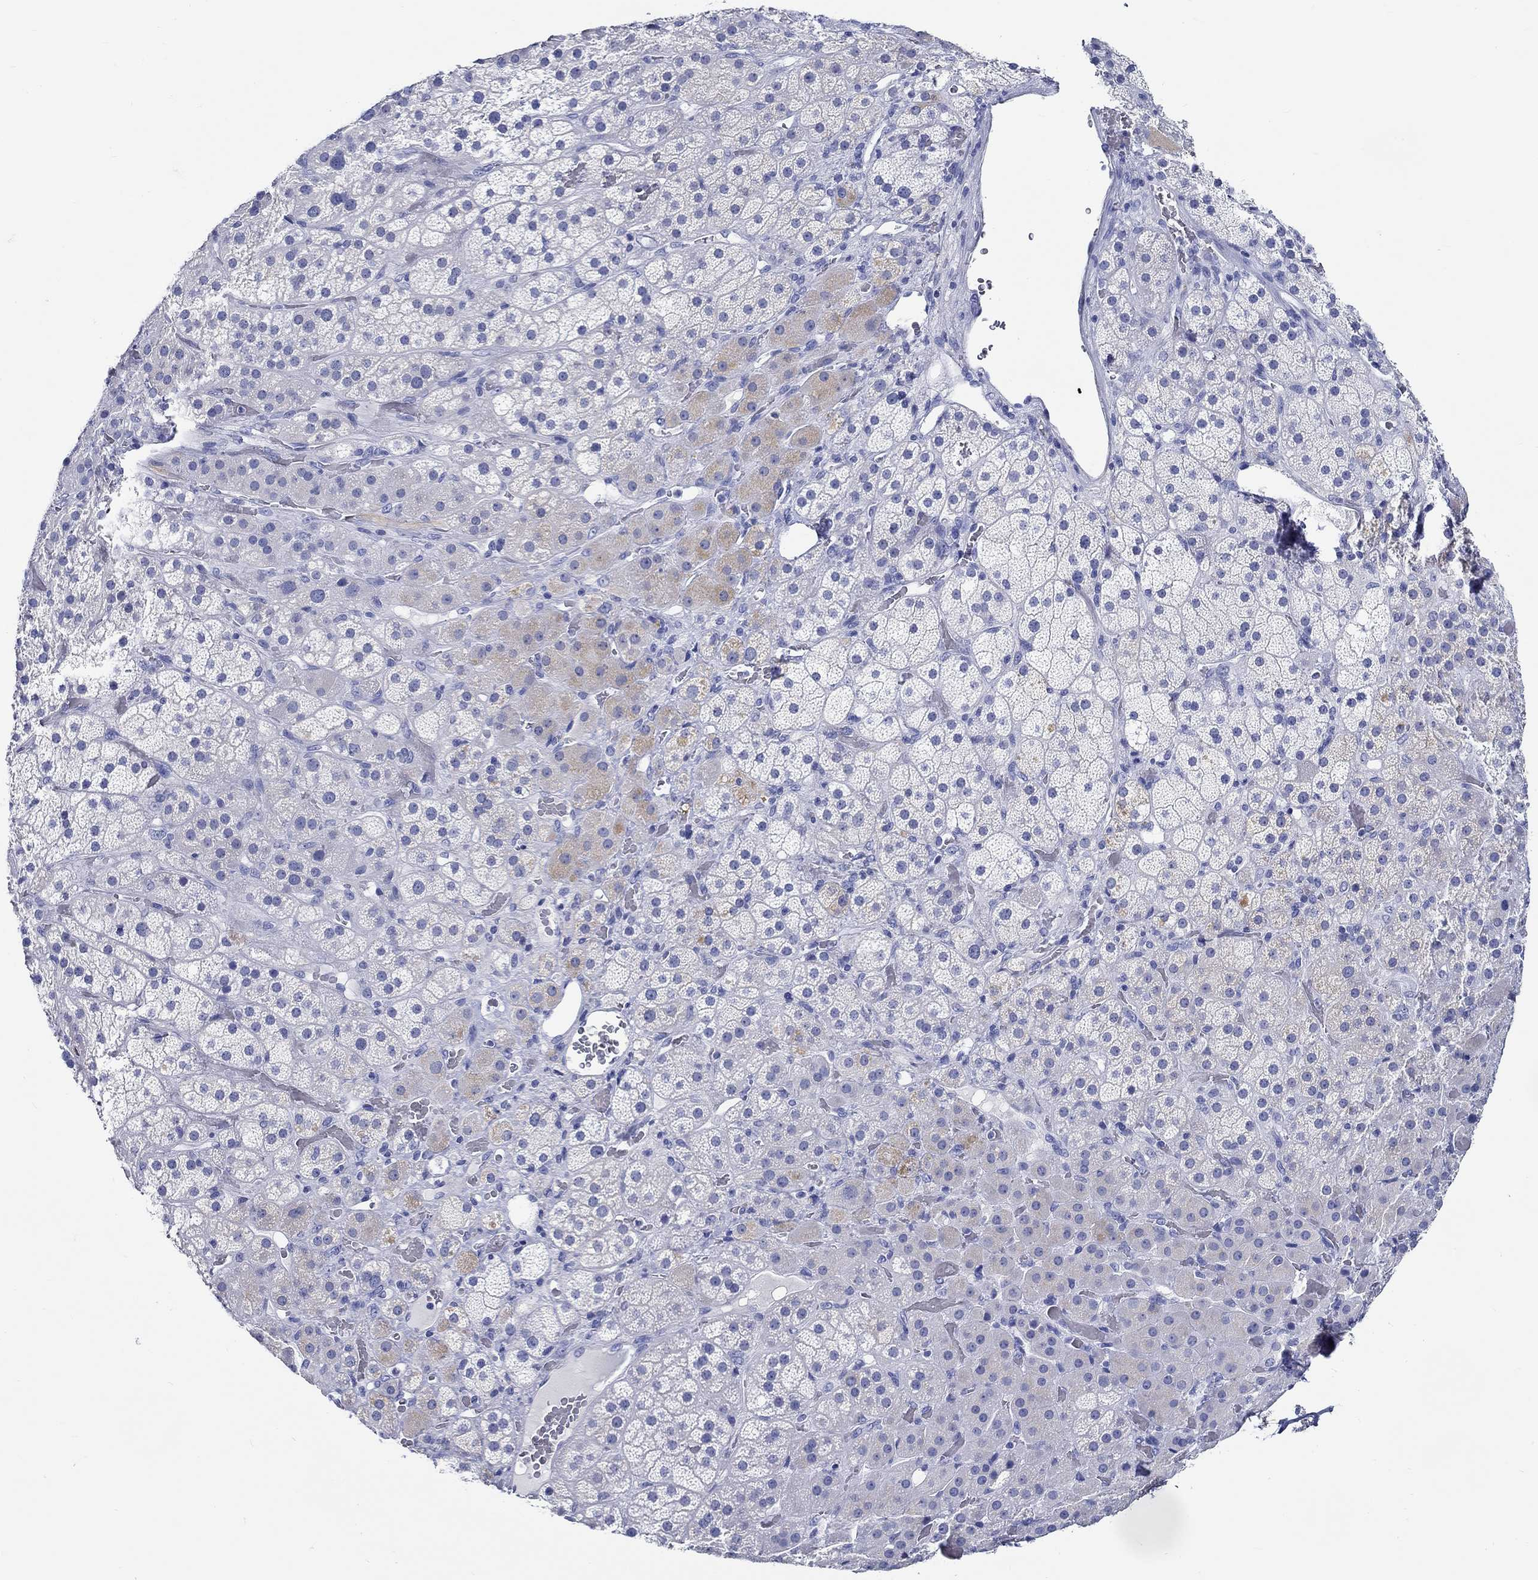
{"staining": {"intensity": "weak", "quantity": "<25%", "location": "cytoplasmic/membranous"}, "tissue": "adrenal gland", "cell_type": "Glandular cells", "image_type": "normal", "snomed": [{"axis": "morphology", "description": "Normal tissue, NOS"}, {"axis": "topography", "description": "Adrenal gland"}], "caption": "High power microscopy image of an immunohistochemistry photomicrograph of unremarkable adrenal gland, revealing no significant expression in glandular cells. (Stains: DAB (3,3'-diaminobenzidine) immunohistochemistry (IHC) with hematoxylin counter stain, Microscopy: brightfield microscopy at high magnification).", "gene": "FBXO2", "patient": {"sex": "male", "age": 57}}